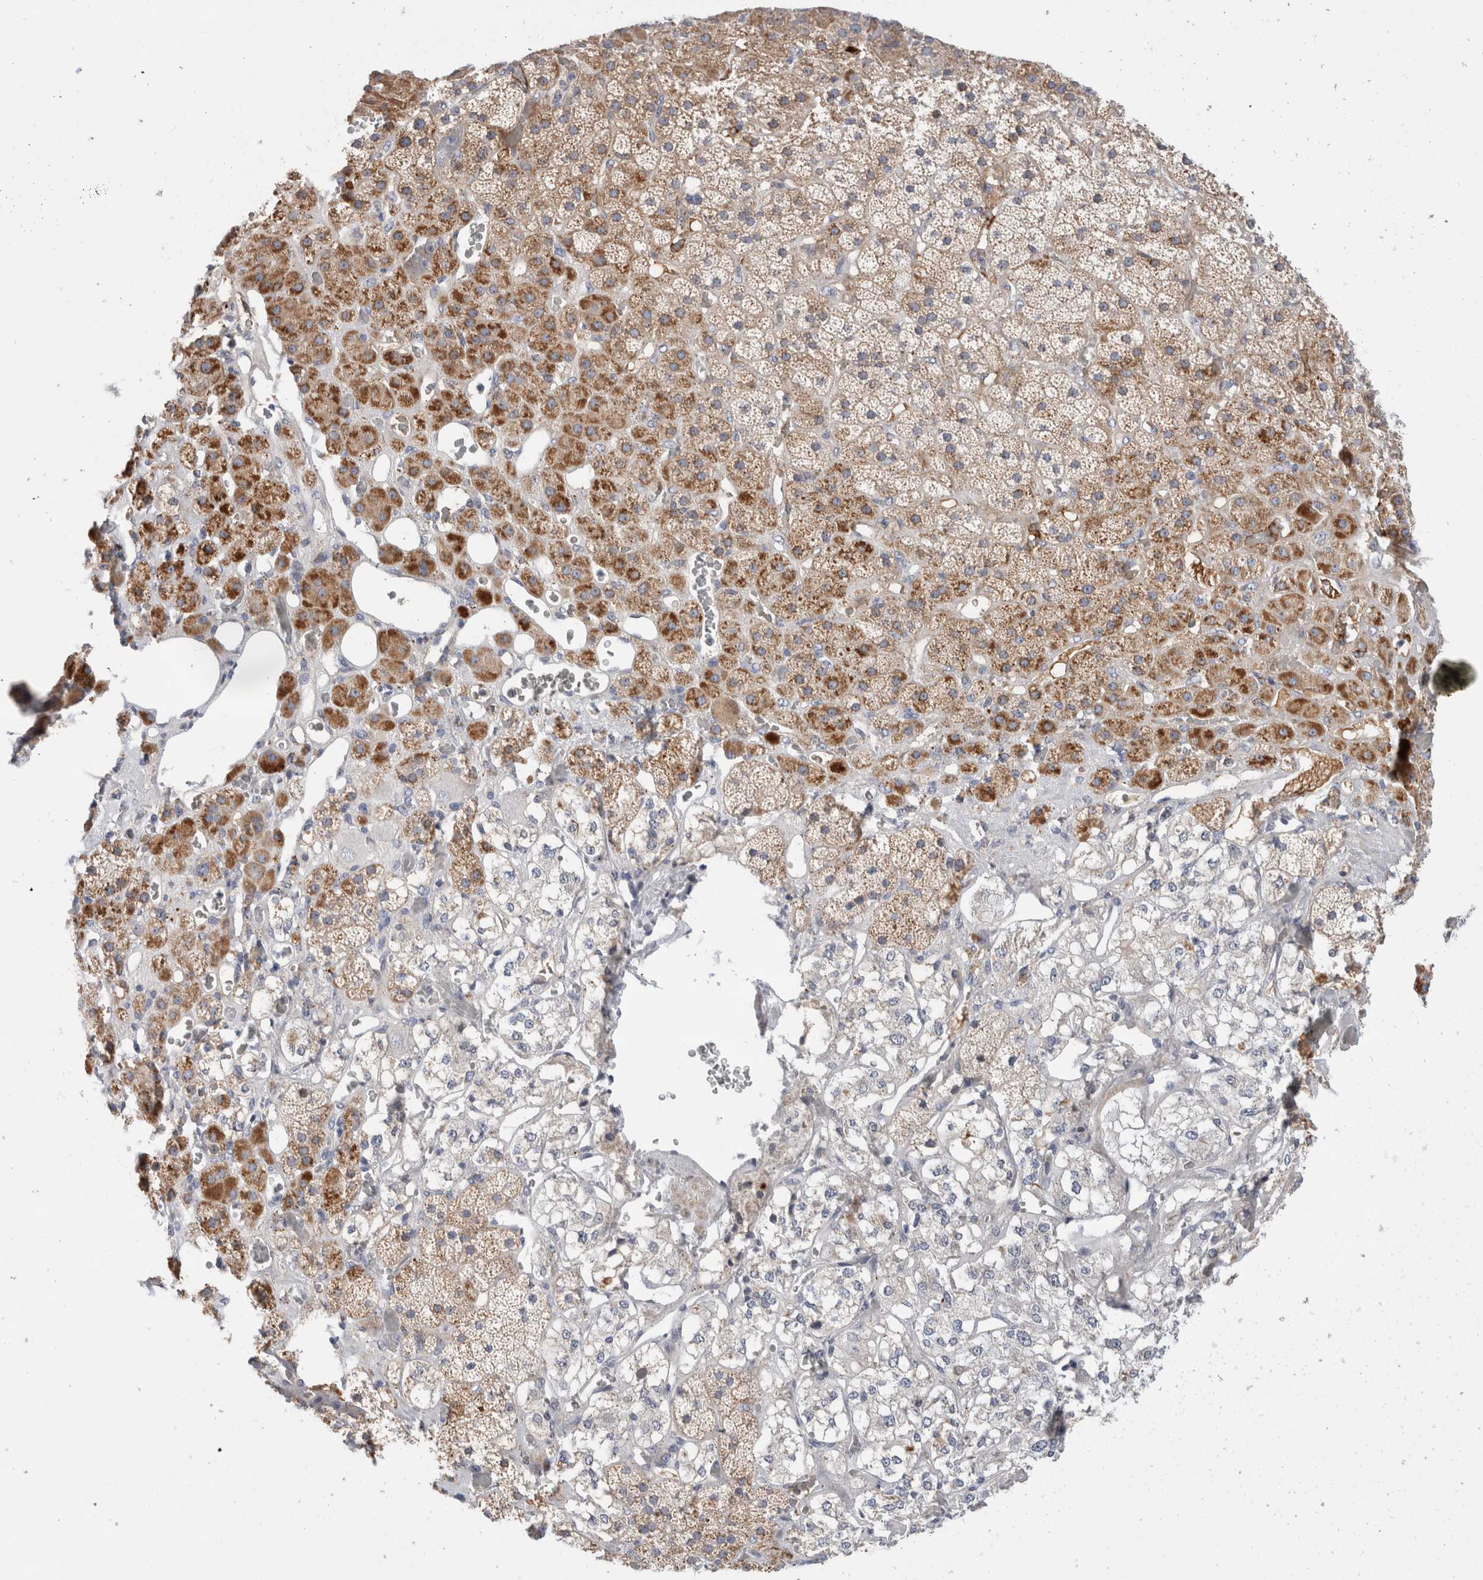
{"staining": {"intensity": "moderate", "quantity": "25%-75%", "location": "cytoplasmic/membranous"}, "tissue": "adrenal gland", "cell_type": "Glandular cells", "image_type": "normal", "snomed": [{"axis": "morphology", "description": "Normal tissue, NOS"}, {"axis": "topography", "description": "Adrenal gland"}], "caption": "Protein staining displays moderate cytoplasmic/membranous positivity in approximately 25%-75% of glandular cells in normal adrenal gland.", "gene": "ECHDC2", "patient": {"sex": "male", "age": 57}}